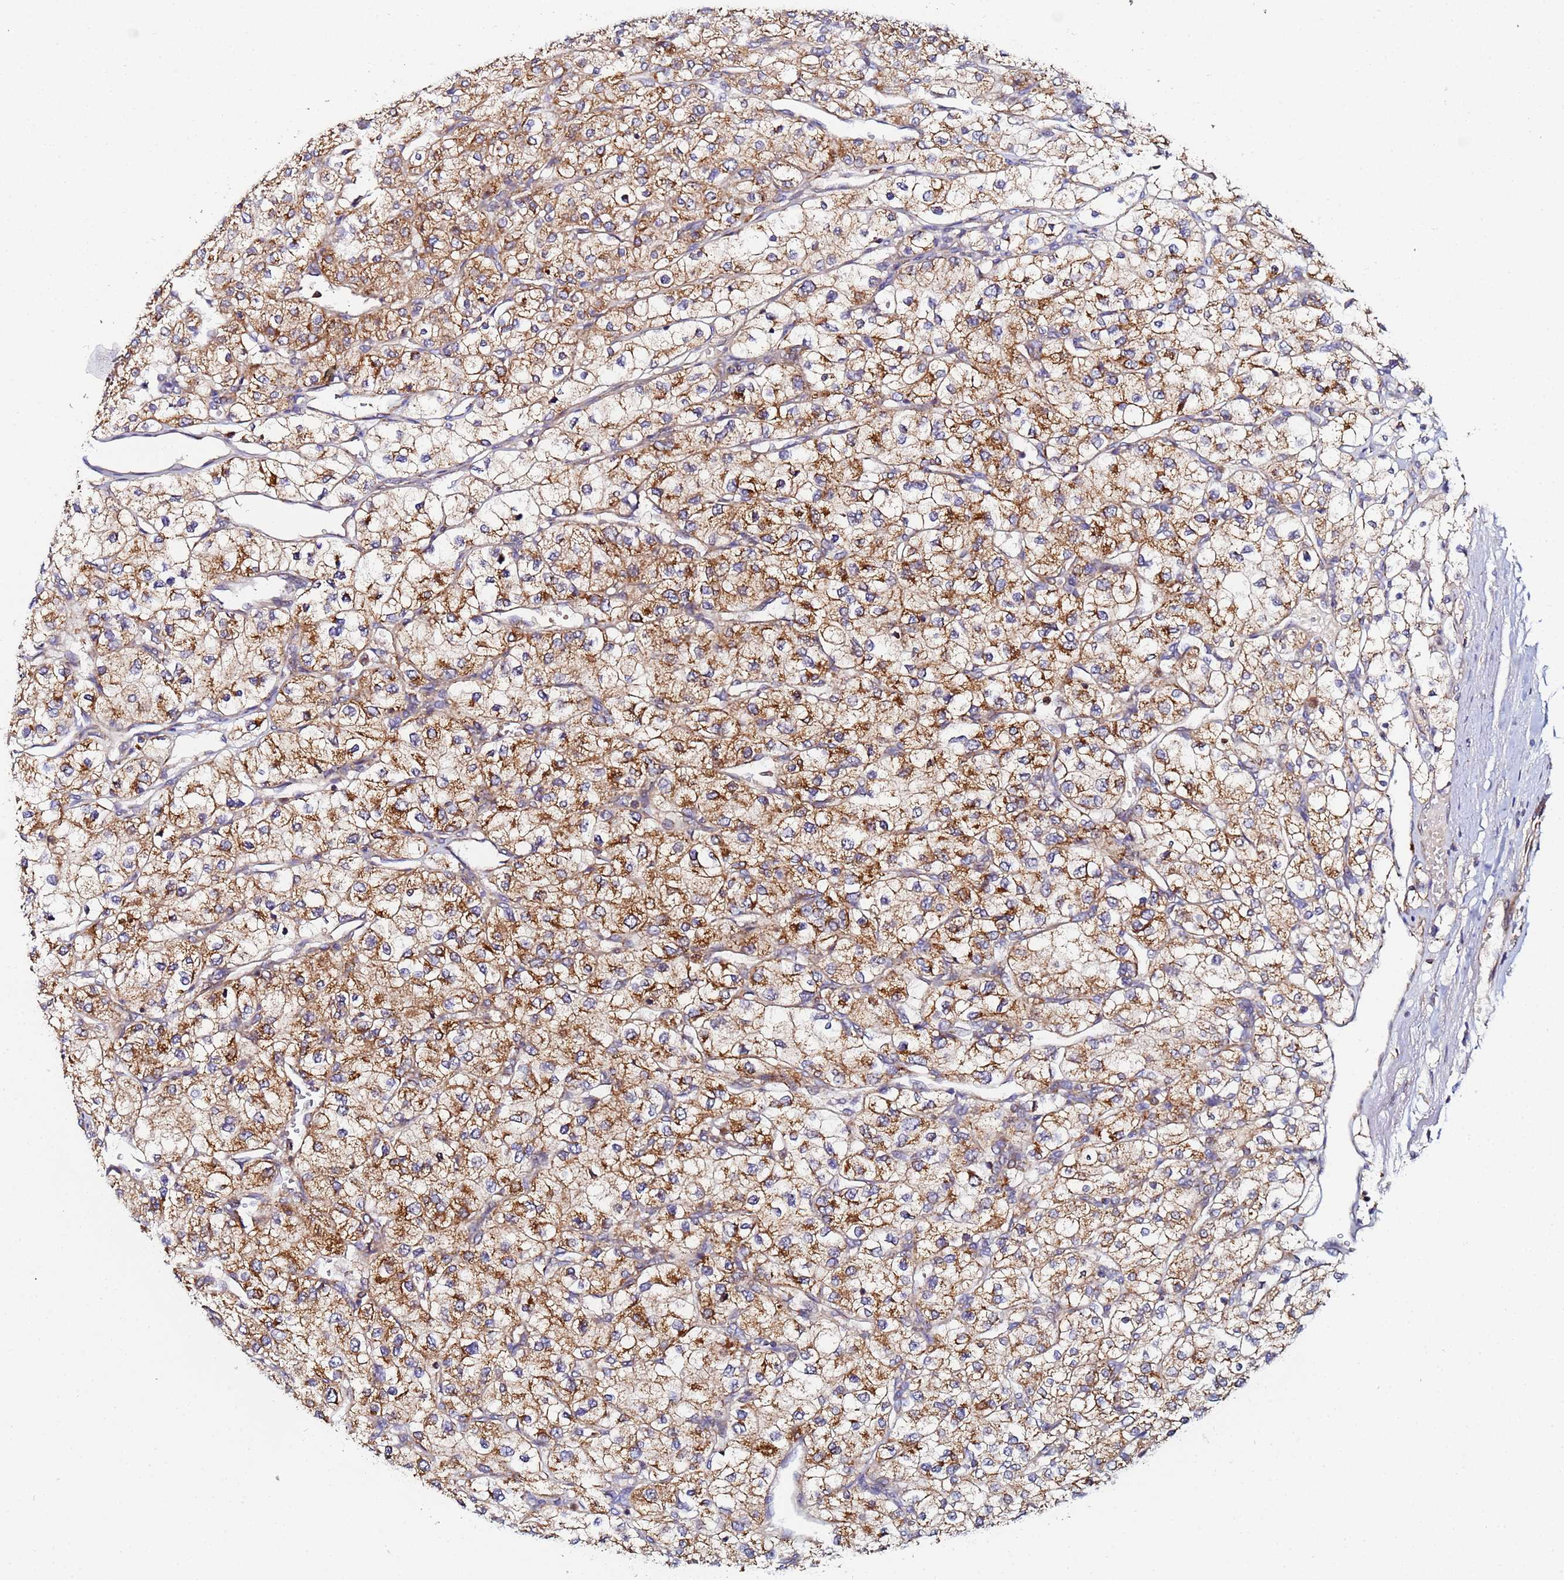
{"staining": {"intensity": "moderate", "quantity": ">75%", "location": "cytoplasmic/membranous"}, "tissue": "renal cancer", "cell_type": "Tumor cells", "image_type": "cancer", "snomed": [{"axis": "morphology", "description": "Adenocarcinoma, NOS"}, {"axis": "topography", "description": "Kidney"}], "caption": "Approximately >75% of tumor cells in adenocarcinoma (renal) exhibit moderate cytoplasmic/membranous protein staining as visualized by brown immunohistochemical staining.", "gene": "CCDC127", "patient": {"sex": "male", "age": 80}}